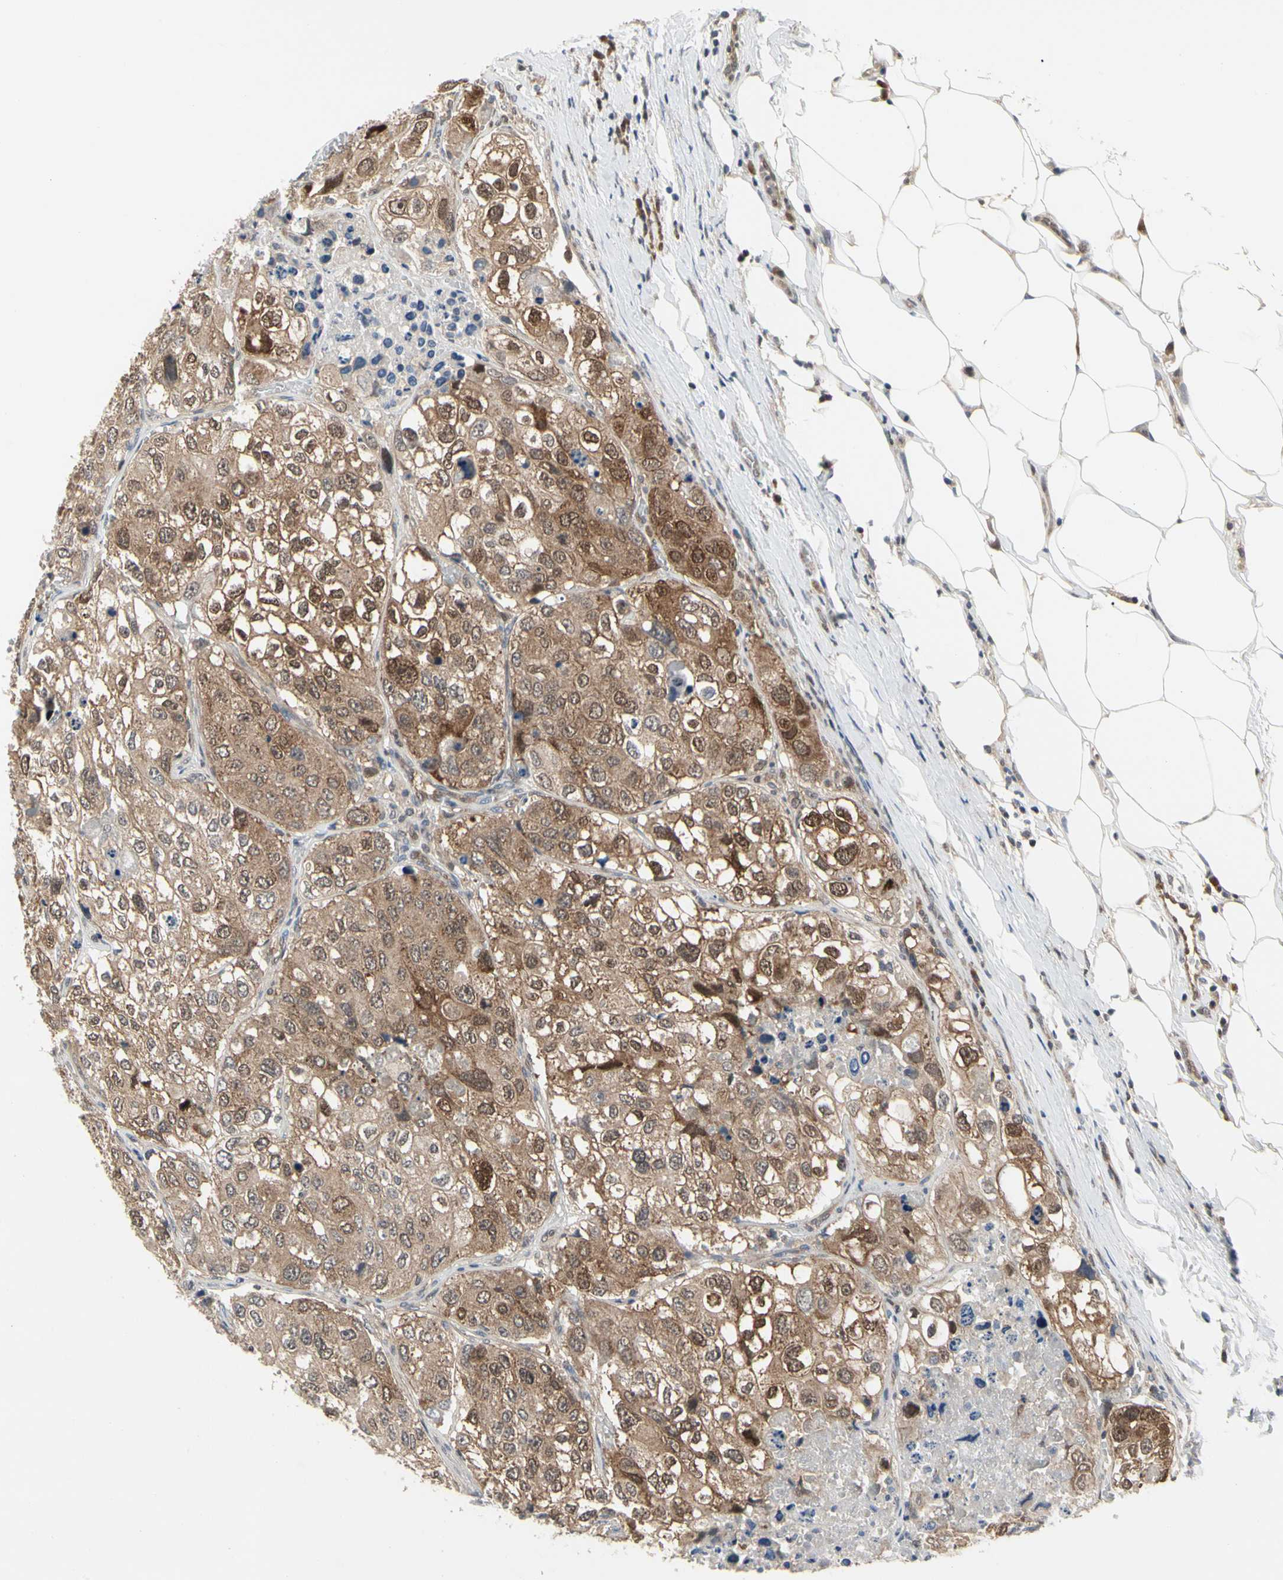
{"staining": {"intensity": "moderate", "quantity": ">75%", "location": "cytoplasmic/membranous,nuclear"}, "tissue": "urothelial cancer", "cell_type": "Tumor cells", "image_type": "cancer", "snomed": [{"axis": "morphology", "description": "Urothelial carcinoma, High grade"}, {"axis": "topography", "description": "Lymph node"}, {"axis": "topography", "description": "Urinary bladder"}], "caption": "Immunohistochemistry (IHC) of urothelial cancer displays medium levels of moderate cytoplasmic/membranous and nuclear expression in approximately >75% of tumor cells.", "gene": "CDK5", "patient": {"sex": "male", "age": 51}}